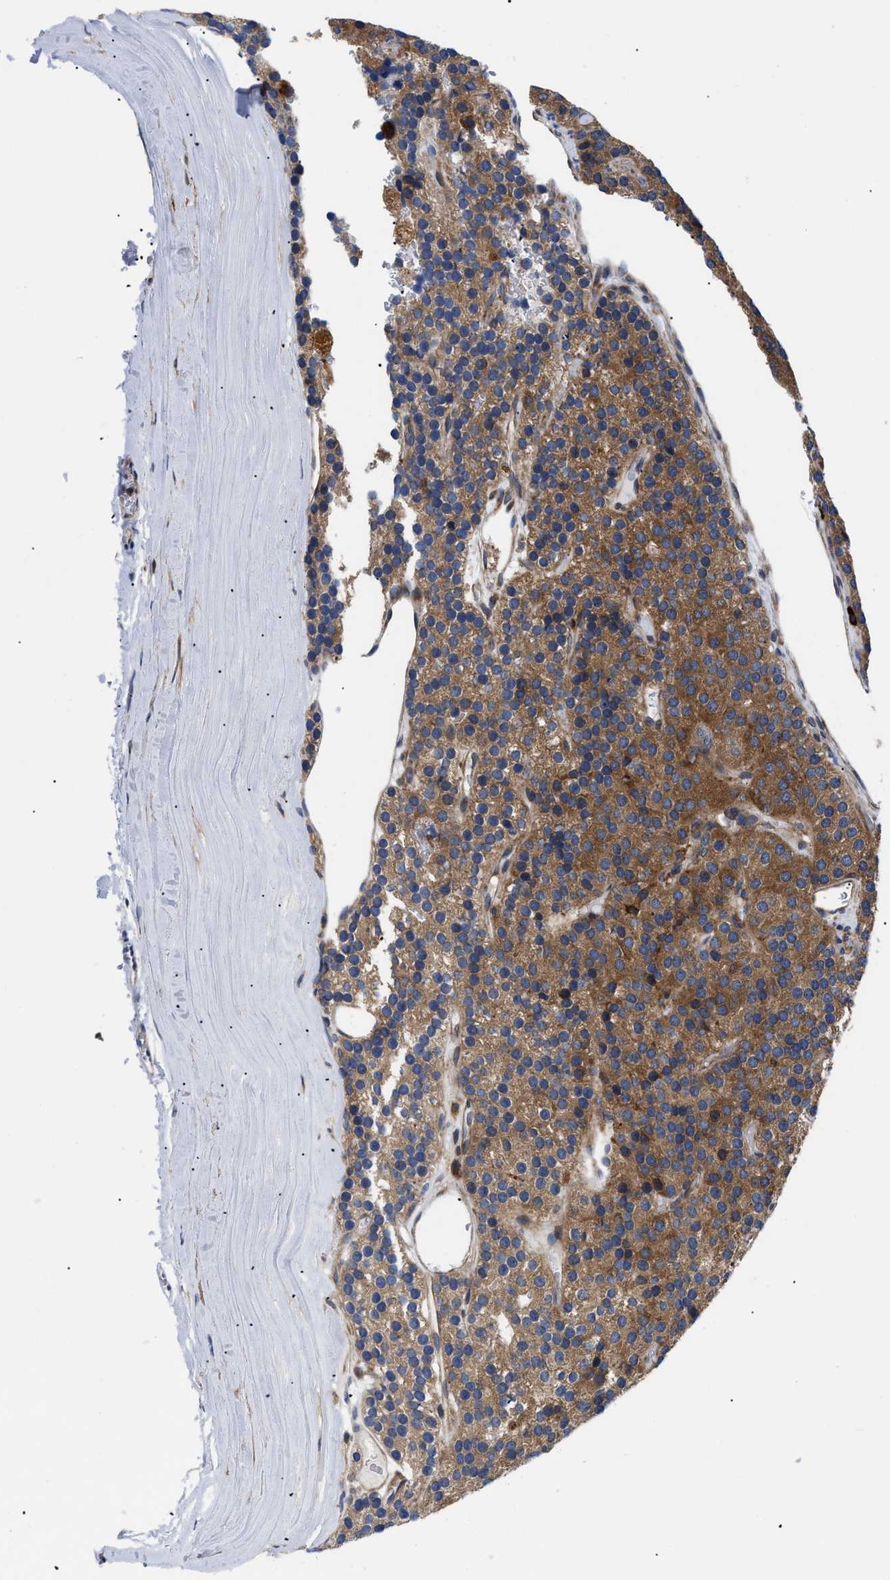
{"staining": {"intensity": "moderate", "quantity": ">75%", "location": "cytoplasmic/membranous"}, "tissue": "parathyroid gland", "cell_type": "Glandular cells", "image_type": "normal", "snomed": [{"axis": "morphology", "description": "Normal tissue, NOS"}, {"axis": "morphology", "description": "Adenoma, NOS"}, {"axis": "topography", "description": "Parathyroid gland"}], "caption": "Protein analysis of normal parathyroid gland demonstrates moderate cytoplasmic/membranous positivity in about >75% of glandular cells.", "gene": "SPAST", "patient": {"sex": "female", "age": 86}}